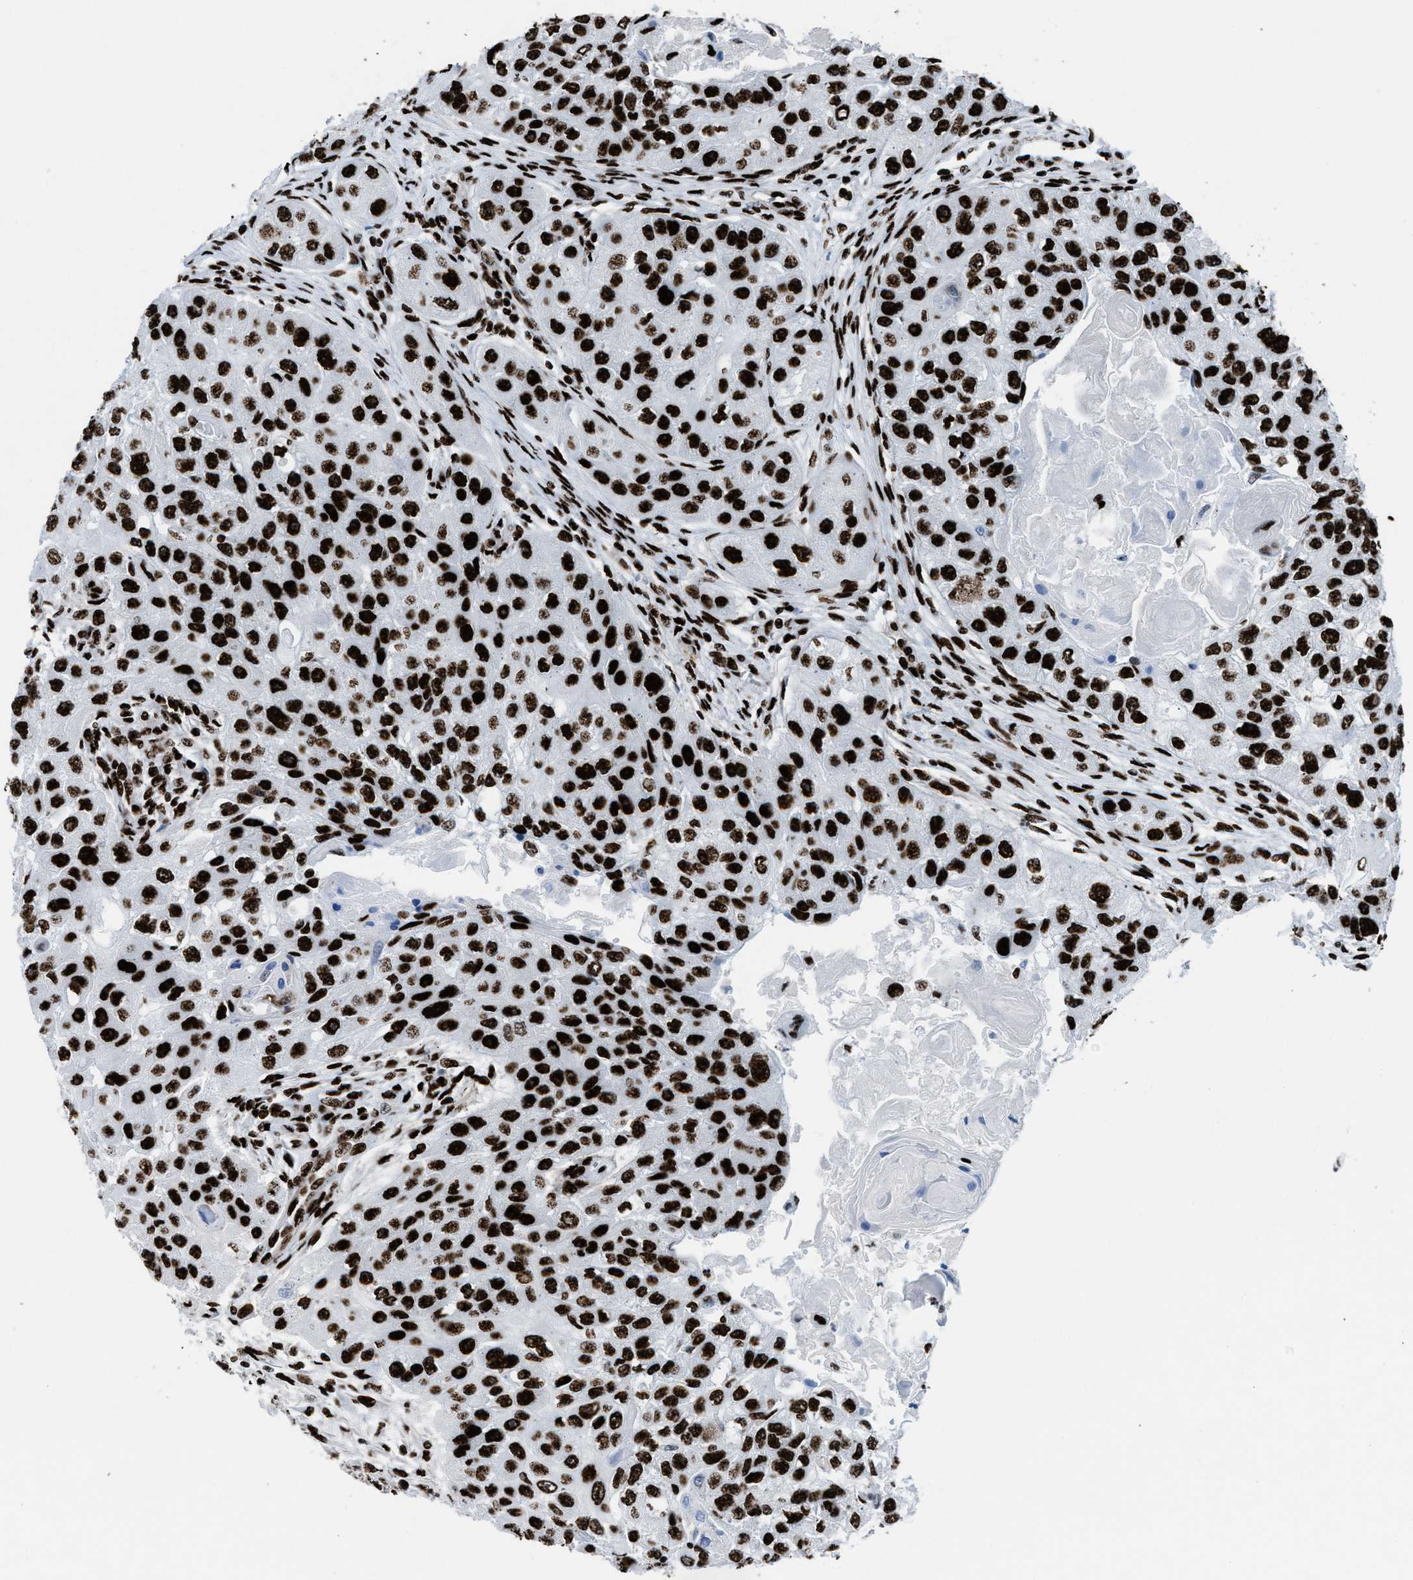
{"staining": {"intensity": "strong", "quantity": ">75%", "location": "nuclear"}, "tissue": "head and neck cancer", "cell_type": "Tumor cells", "image_type": "cancer", "snomed": [{"axis": "morphology", "description": "Normal tissue, NOS"}, {"axis": "morphology", "description": "Squamous cell carcinoma, NOS"}, {"axis": "topography", "description": "Skeletal muscle"}, {"axis": "topography", "description": "Head-Neck"}], "caption": "Head and neck cancer stained with DAB immunohistochemistry (IHC) exhibits high levels of strong nuclear staining in about >75% of tumor cells. (DAB (3,3'-diaminobenzidine) IHC with brightfield microscopy, high magnification).", "gene": "NONO", "patient": {"sex": "male", "age": 51}}